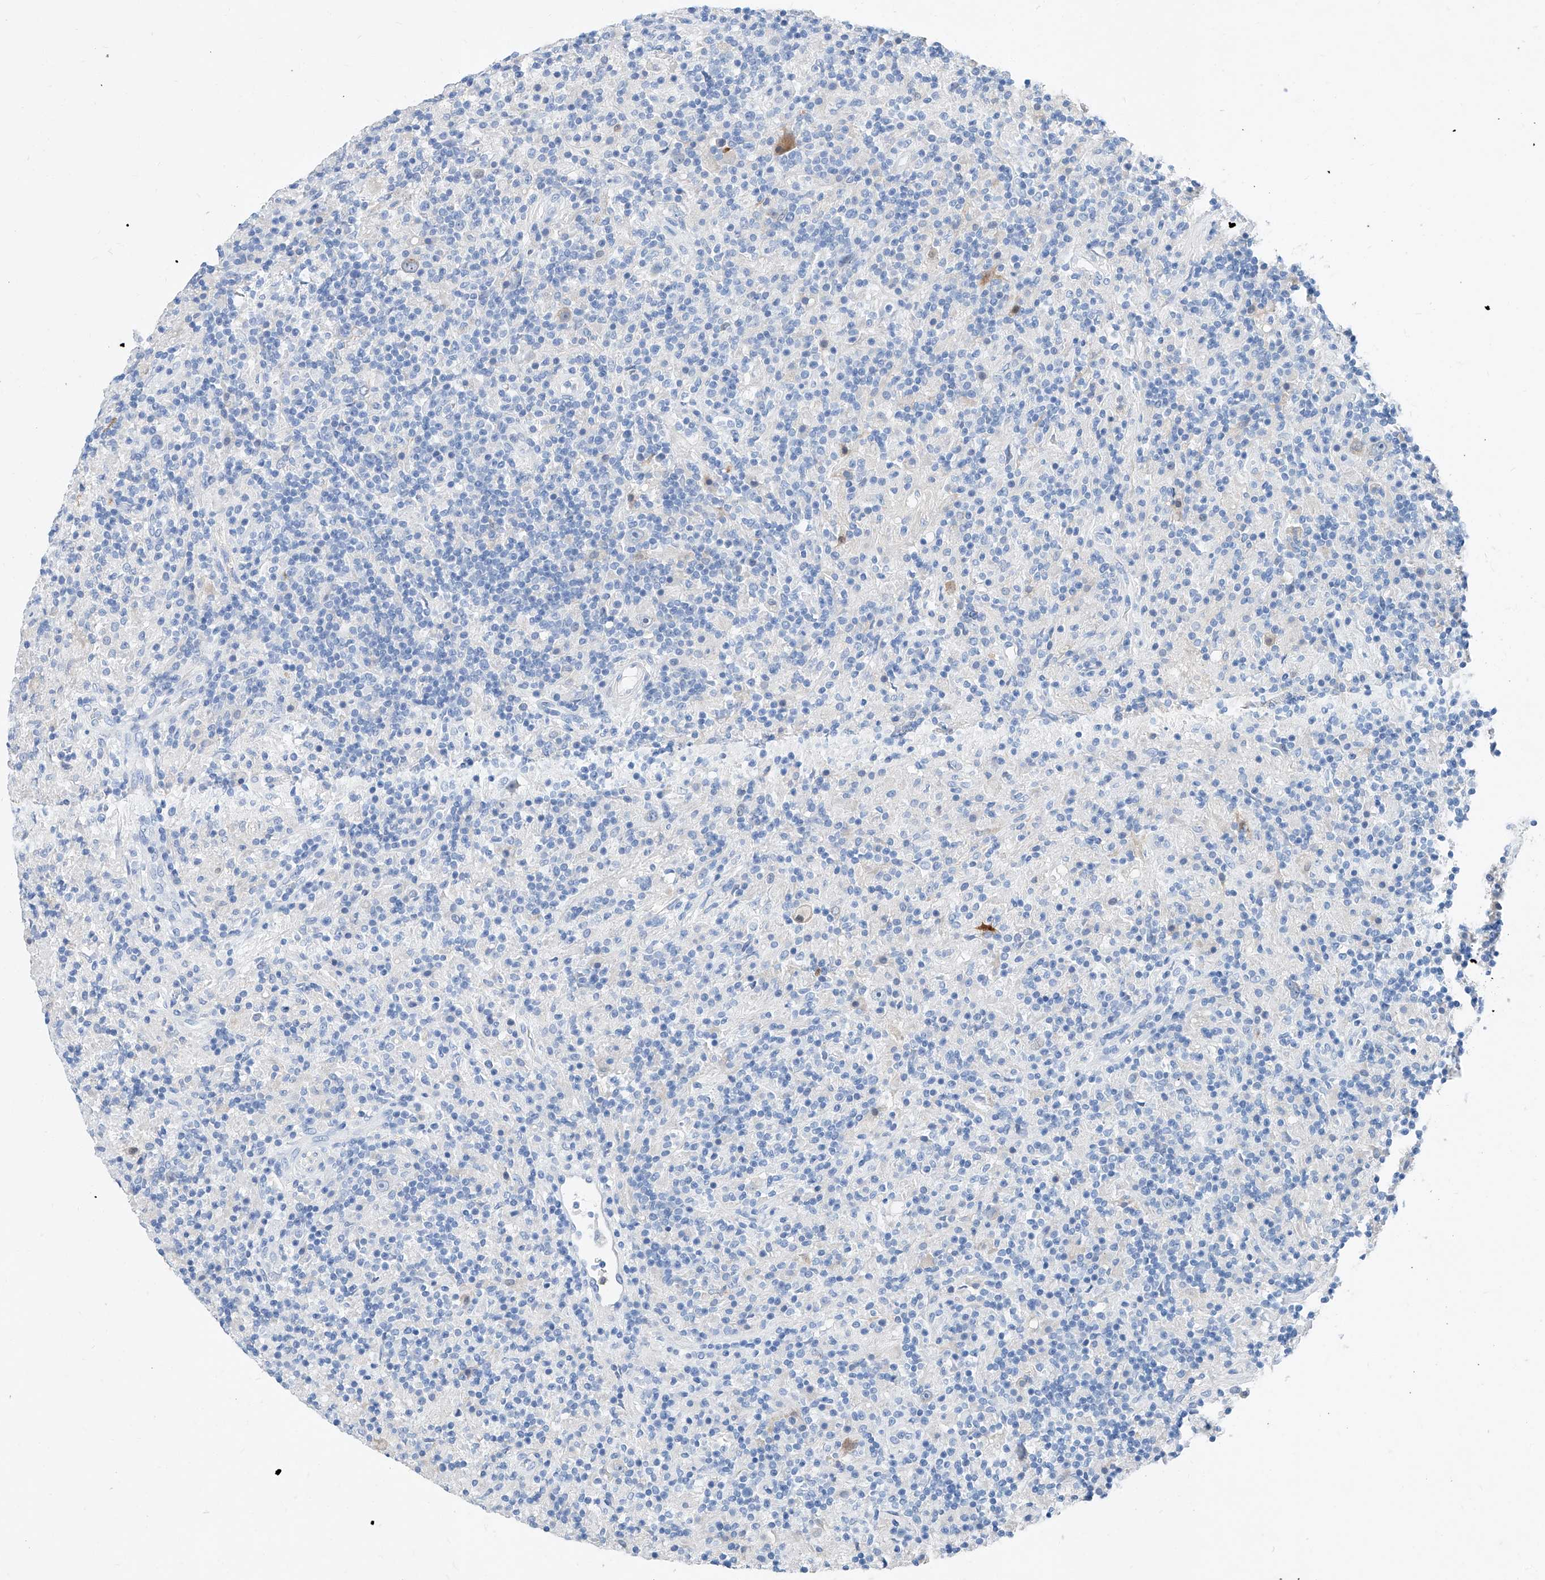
{"staining": {"intensity": "negative", "quantity": "none", "location": "none"}, "tissue": "lymphoma", "cell_type": "Tumor cells", "image_type": "cancer", "snomed": [{"axis": "morphology", "description": "Hodgkin's disease, NOS"}, {"axis": "topography", "description": "Lymph node"}], "caption": "Tumor cells show no significant expression in lymphoma. (DAB IHC with hematoxylin counter stain).", "gene": "SLC25A29", "patient": {"sex": "male", "age": 70}}